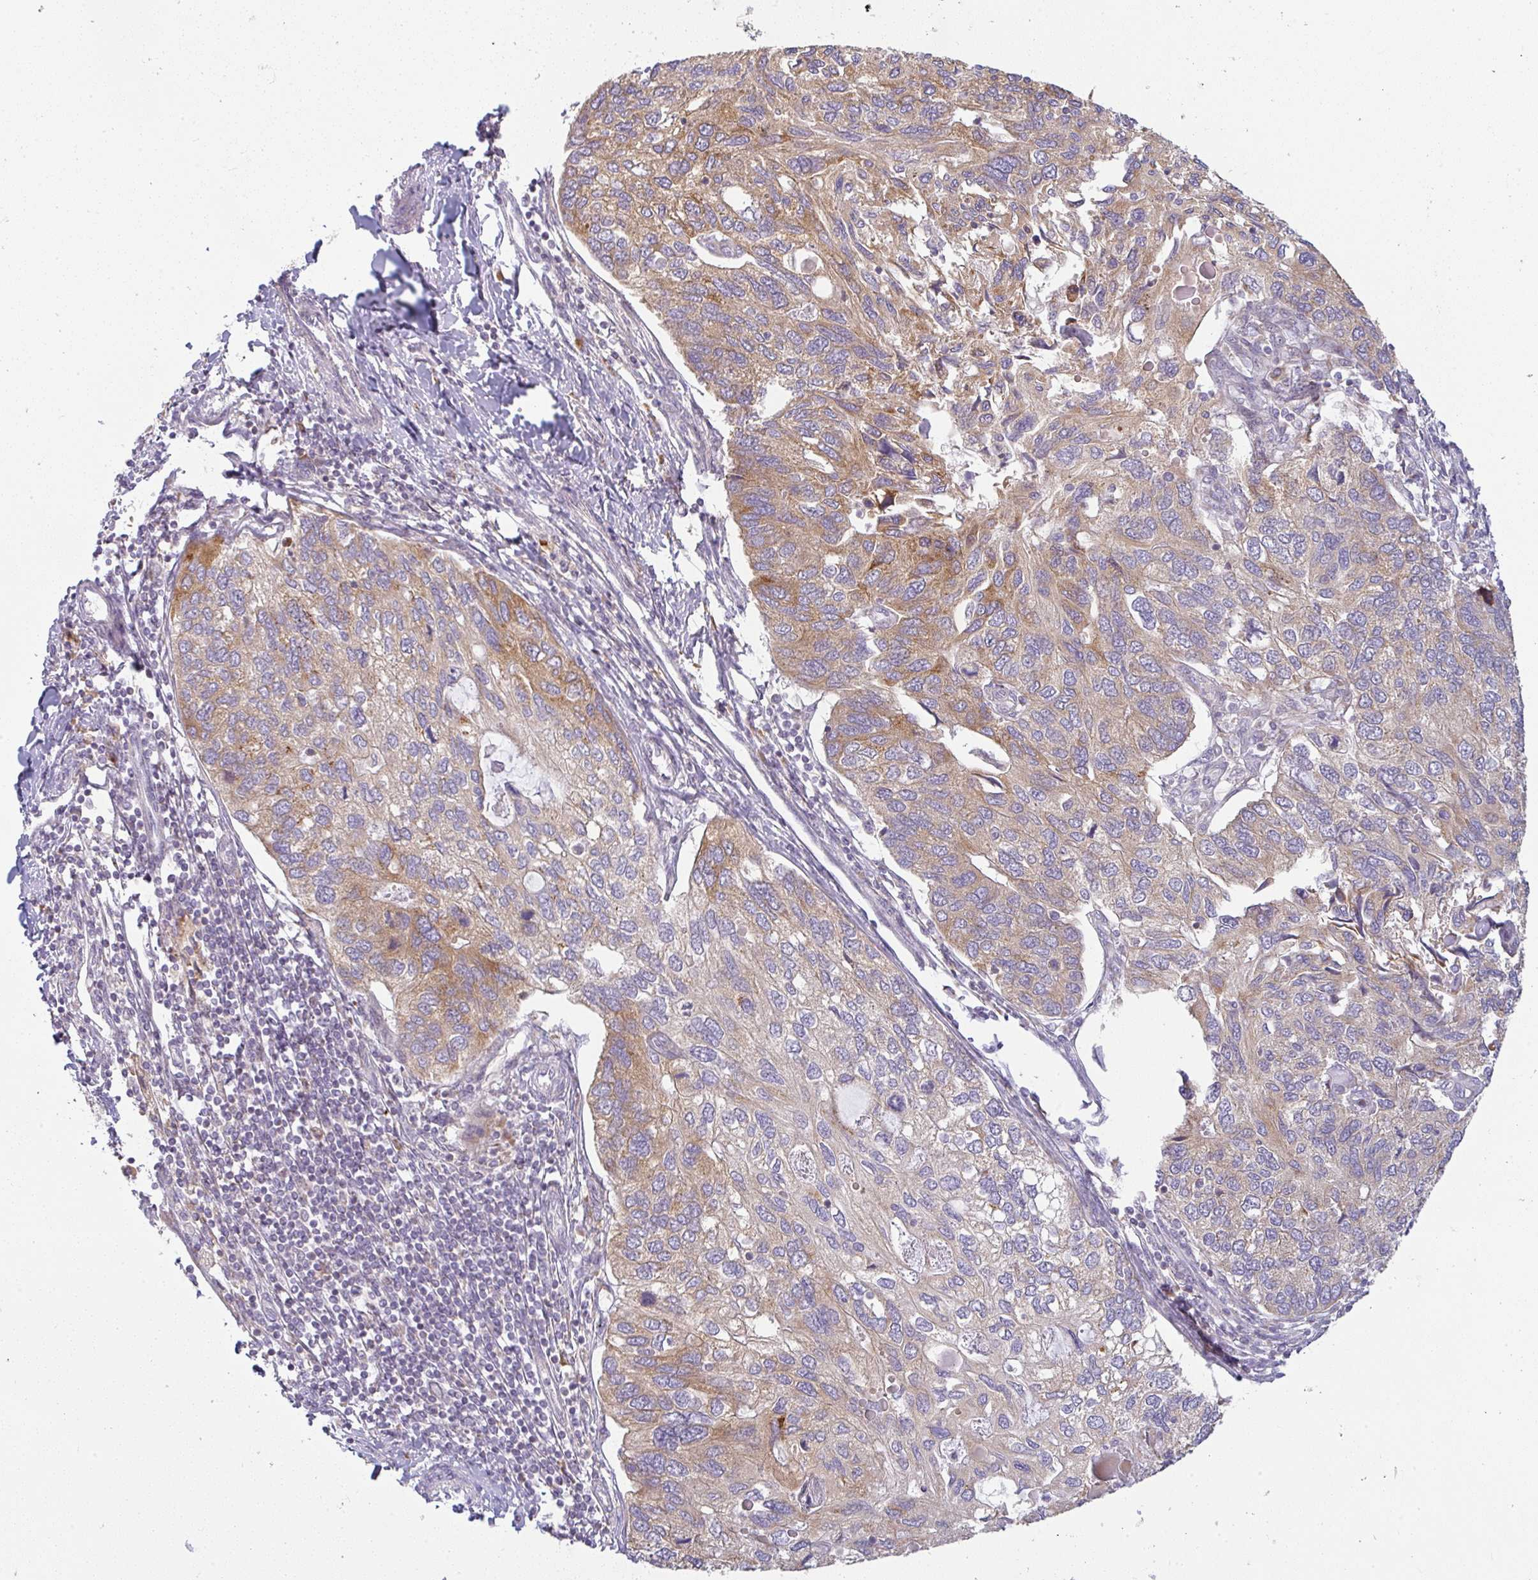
{"staining": {"intensity": "moderate", "quantity": "25%-75%", "location": "cytoplasmic/membranous"}, "tissue": "endometrial cancer", "cell_type": "Tumor cells", "image_type": "cancer", "snomed": [{"axis": "morphology", "description": "Carcinoma, NOS"}, {"axis": "topography", "description": "Uterus"}], "caption": "Protein staining by immunohistochemistry (IHC) demonstrates moderate cytoplasmic/membranous expression in approximately 25%-75% of tumor cells in endometrial carcinoma.", "gene": "MOB1A", "patient": {"sex": "female", "age": 76}}